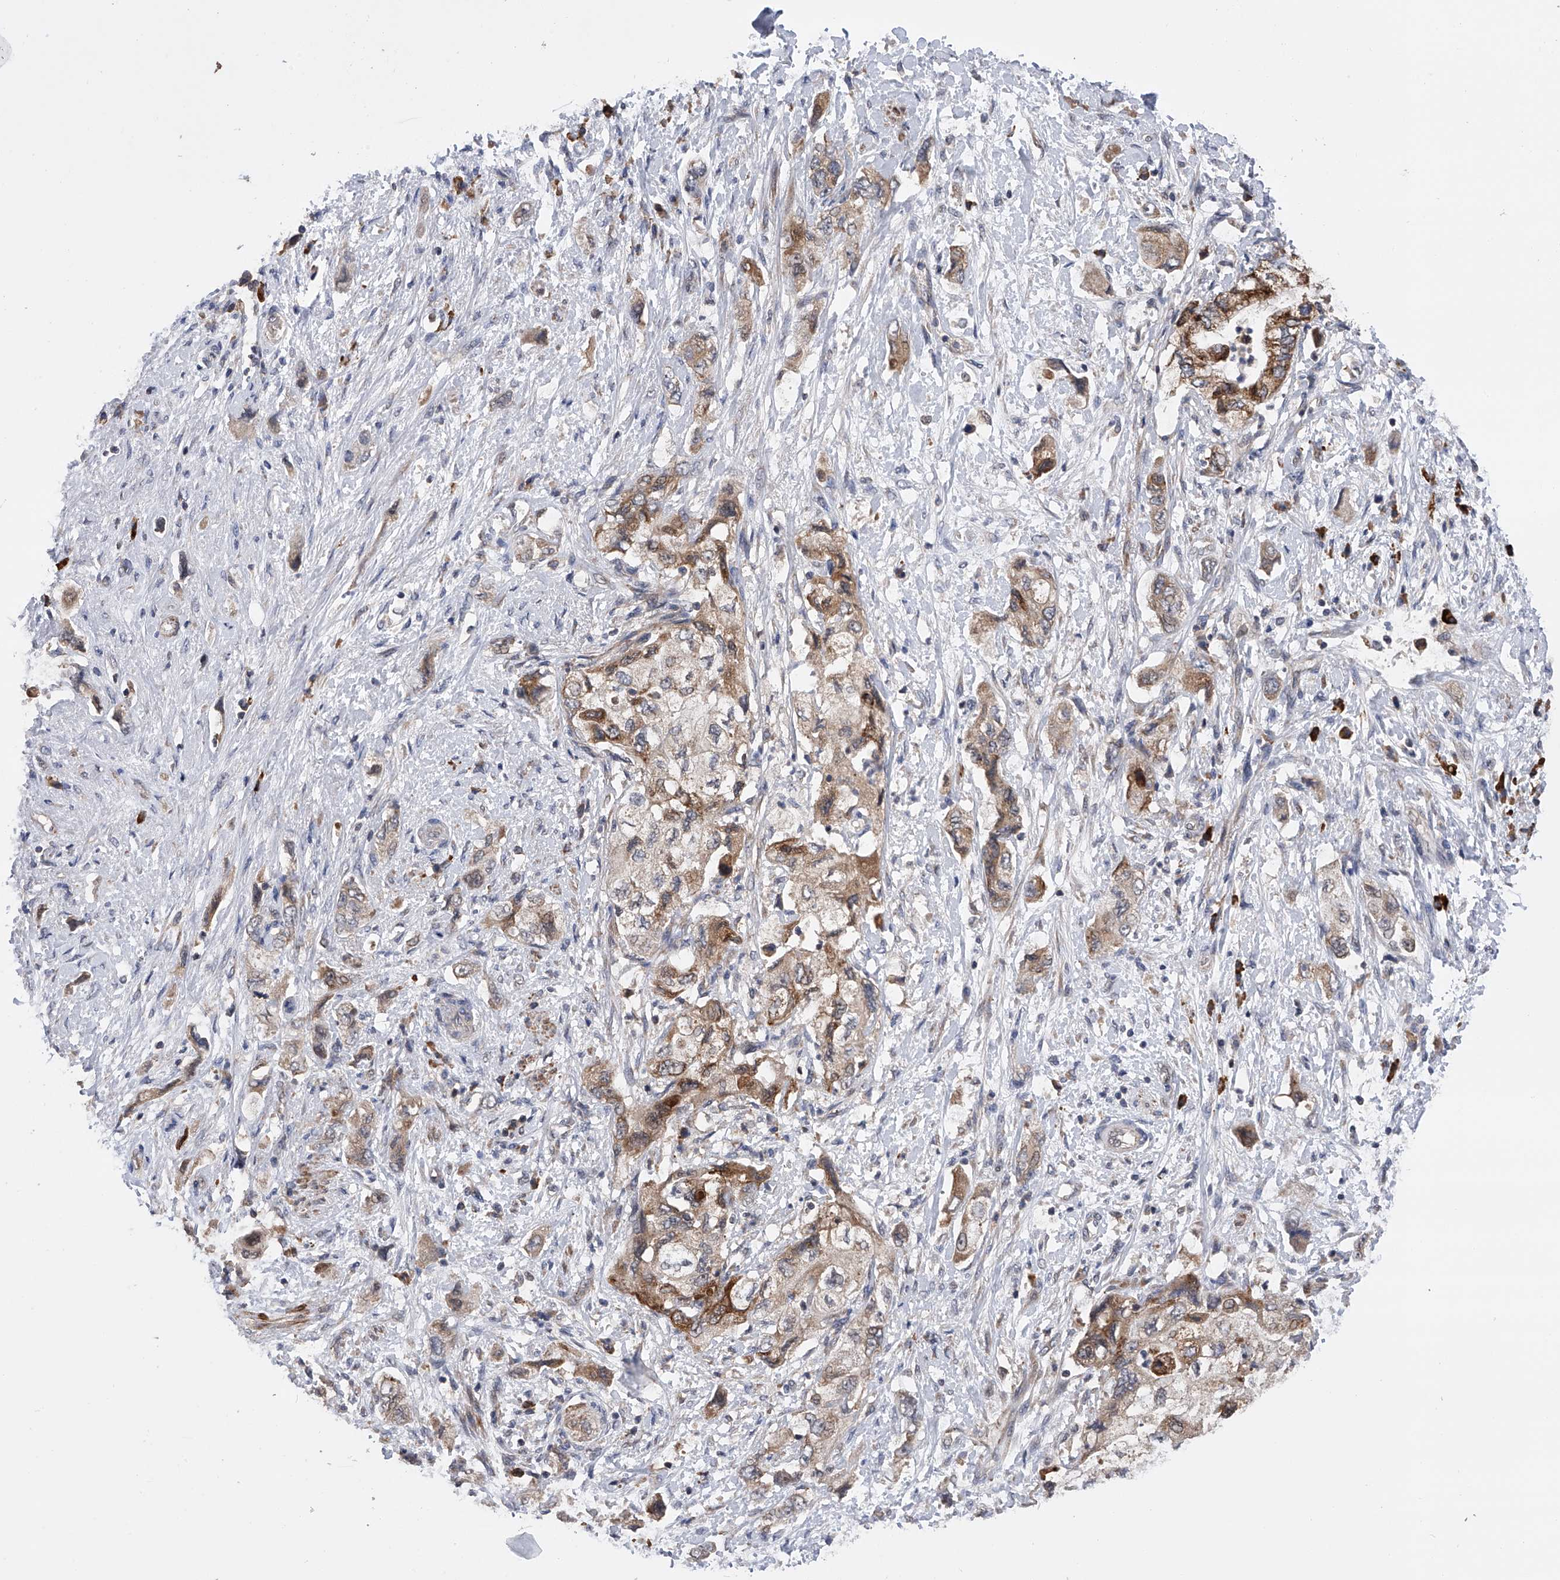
{"staining": {"intensity": "moderate", "quantity": ">75%", "location": "cytoplasmic/membranous"}, "tissue": "pancreatic cancer", "cell_type": "Tumor cells", "image_type": "cancer", "snomed": [{"axis": "morphology", "description": "Adenocarcinoma, NOS"}, {"axis": "topography", "description": "Pancreas"}], "caption": "This is a histology image of immunohistochemistry staining of adenocarcinoma (pancreatic), which shows moderate staining in the cytoplasmic/membranous of tumor cells.", "gene": "SPOCK1", "patient": {"sex": "female", "age": 73}}